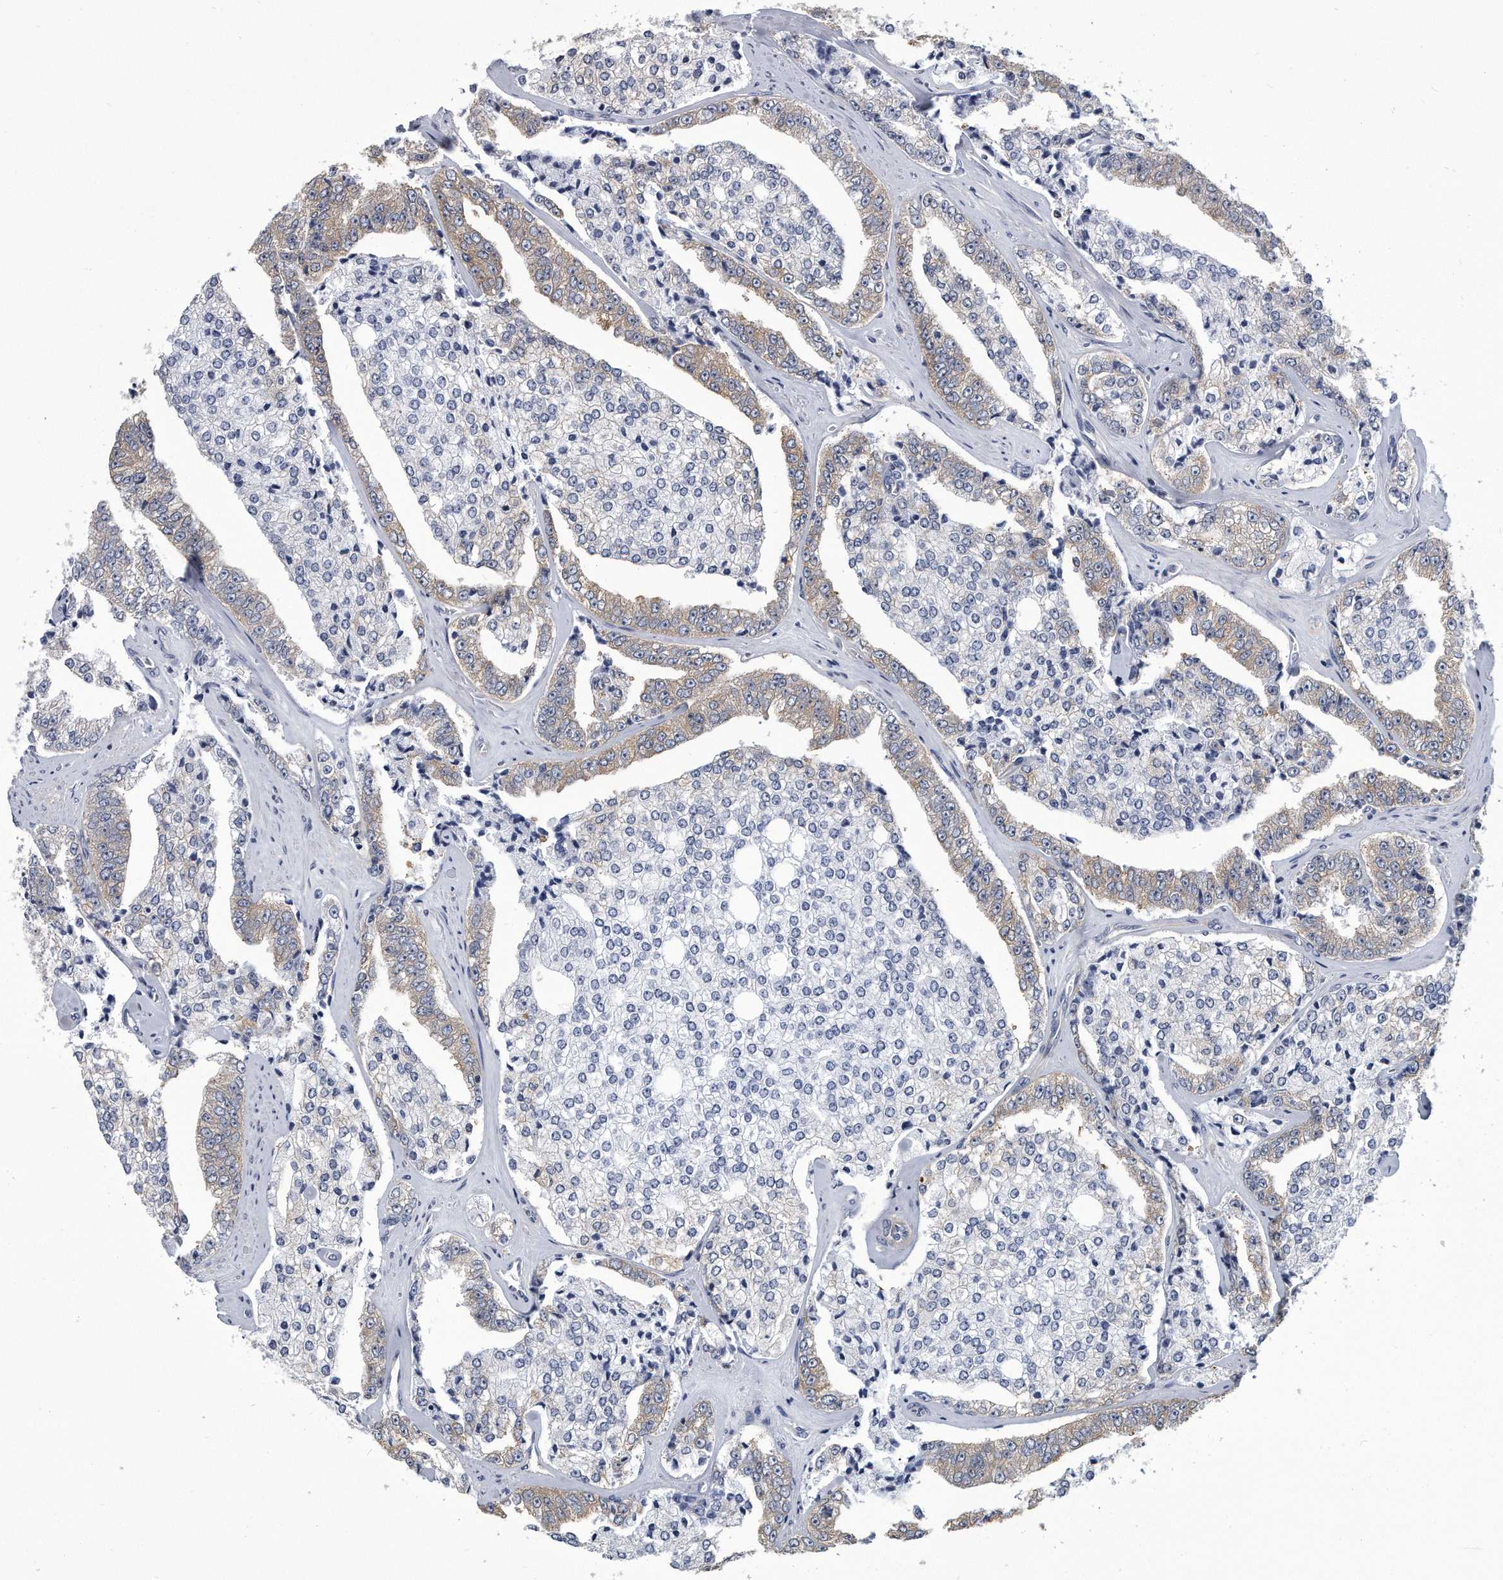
{"staining": {"intensity": "weak", "quantity": "<25%", "location": "cytoplasmic/membranous"}, "tissue": "prostate cancer", "cell_type": "Tumor cells", "image_type": "cancer", "snomed": [{"axis": "morphology", "description": "Adenocarcinoma, High grade"}, {"axis": "topography", "description": "Prostate"}], "caption": "A high-resolution histopathology image shows IHC staining of prostate cancer (adenocarcinoma (high-grade)), which demonstrates no significant staining in tumor cells. The staining is performed using DAB brown chromogen with nuclei counter-stained in using hematoxylin.", "gene": "PYGB", "patient": {"sex": "male", "age": 71}}